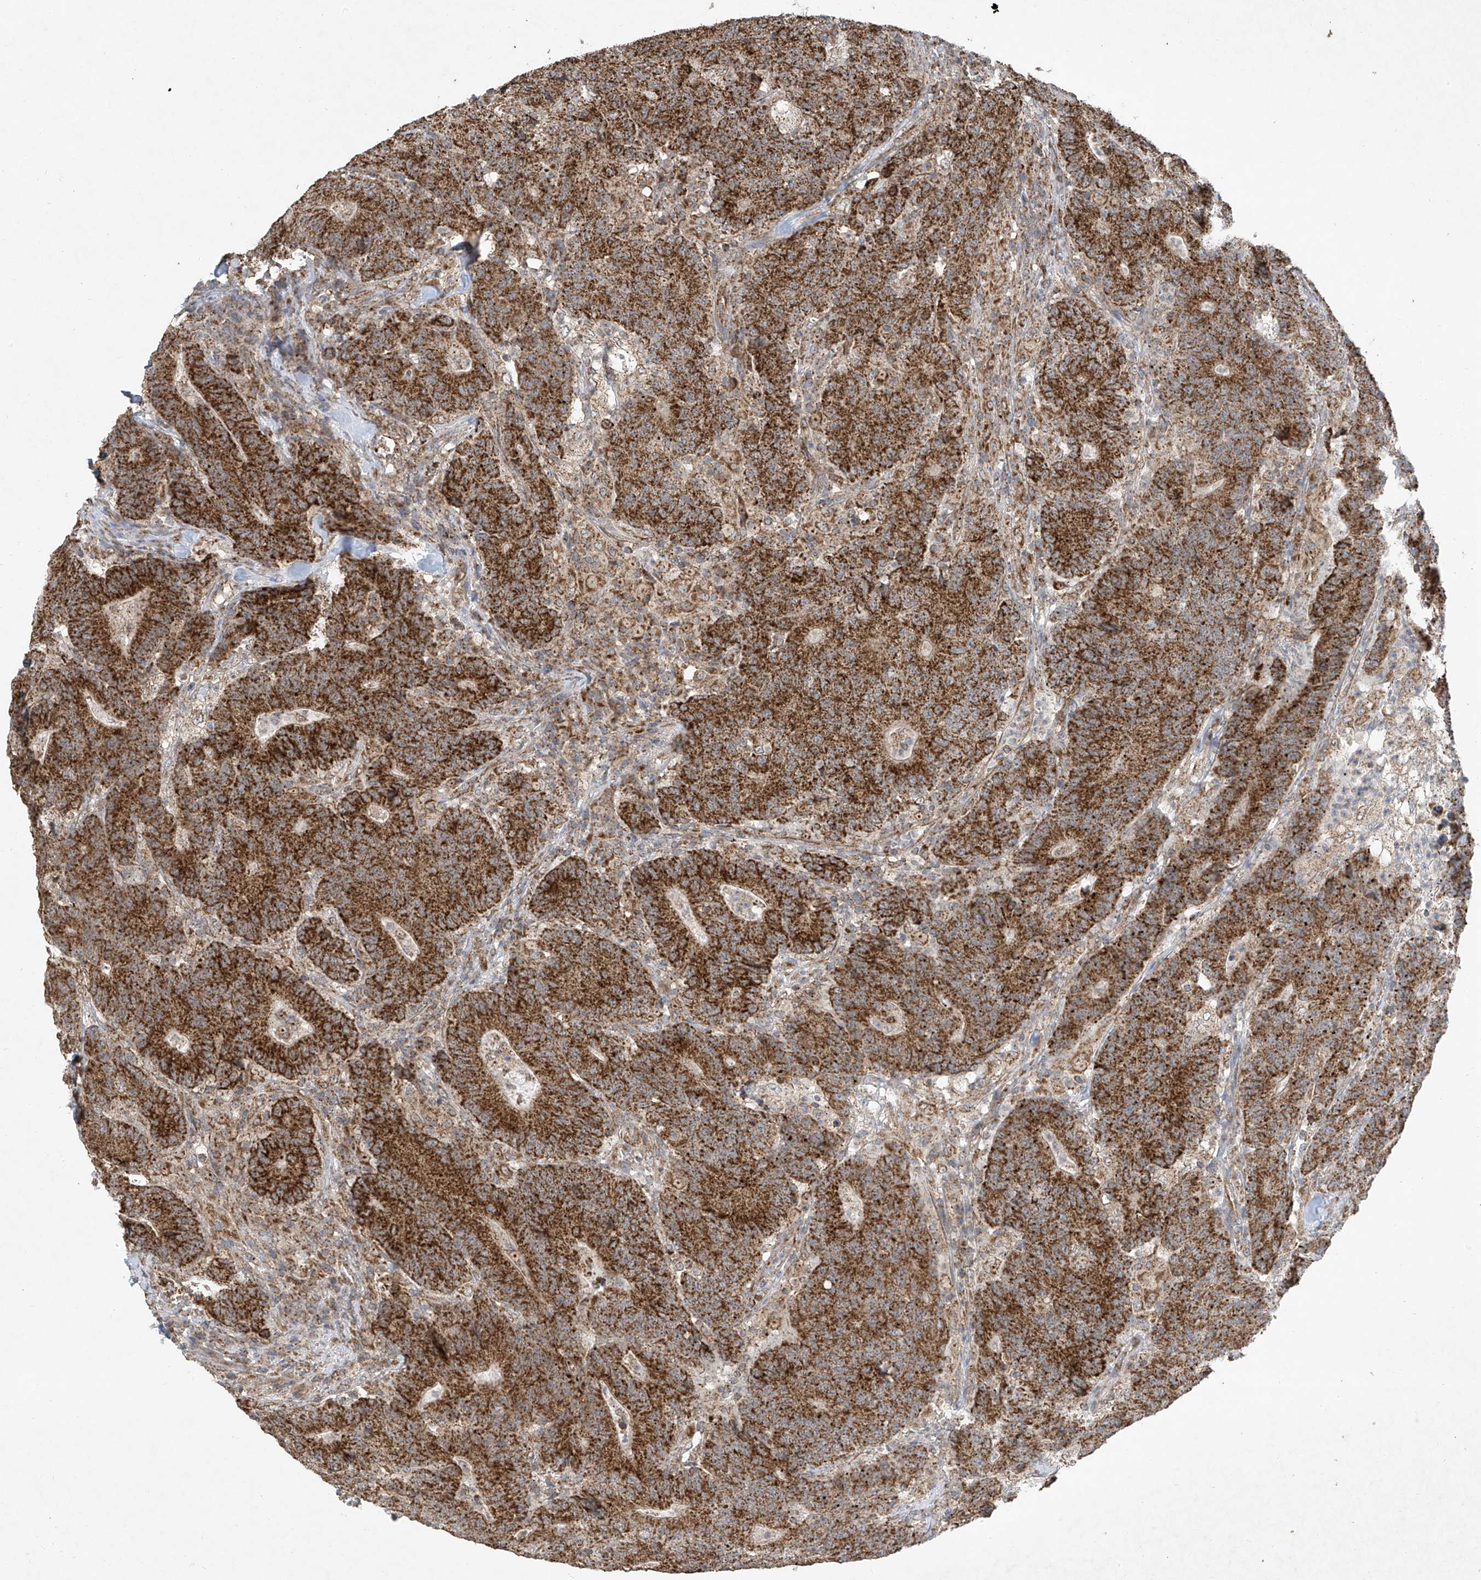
{"staining": {"intensity": "strong", "quantity": ">75%", "location": "cytoplasmic/membranous"}, "tissue": "colorectal cancer", "cell_type": "Tumor cells", "image_type": "cancer", "snomed": [{"axis": "morphology", "description": "Normal tissue, NOS"}, {"axis": "morphology", "description": "Adenocarcinoma, NOS"}, {"axis": "topography", "description": "Colon"}], "caption": "Strong cytoplasmic/membranous positivity is appreciated in approximately >75% of tumor cells in colorectal adenocarcinoma. (DAB IHC with brightfield microscopy, high magnification).", "gene": "UQCC1", "patient": {"sex": "female", "age": 75}}